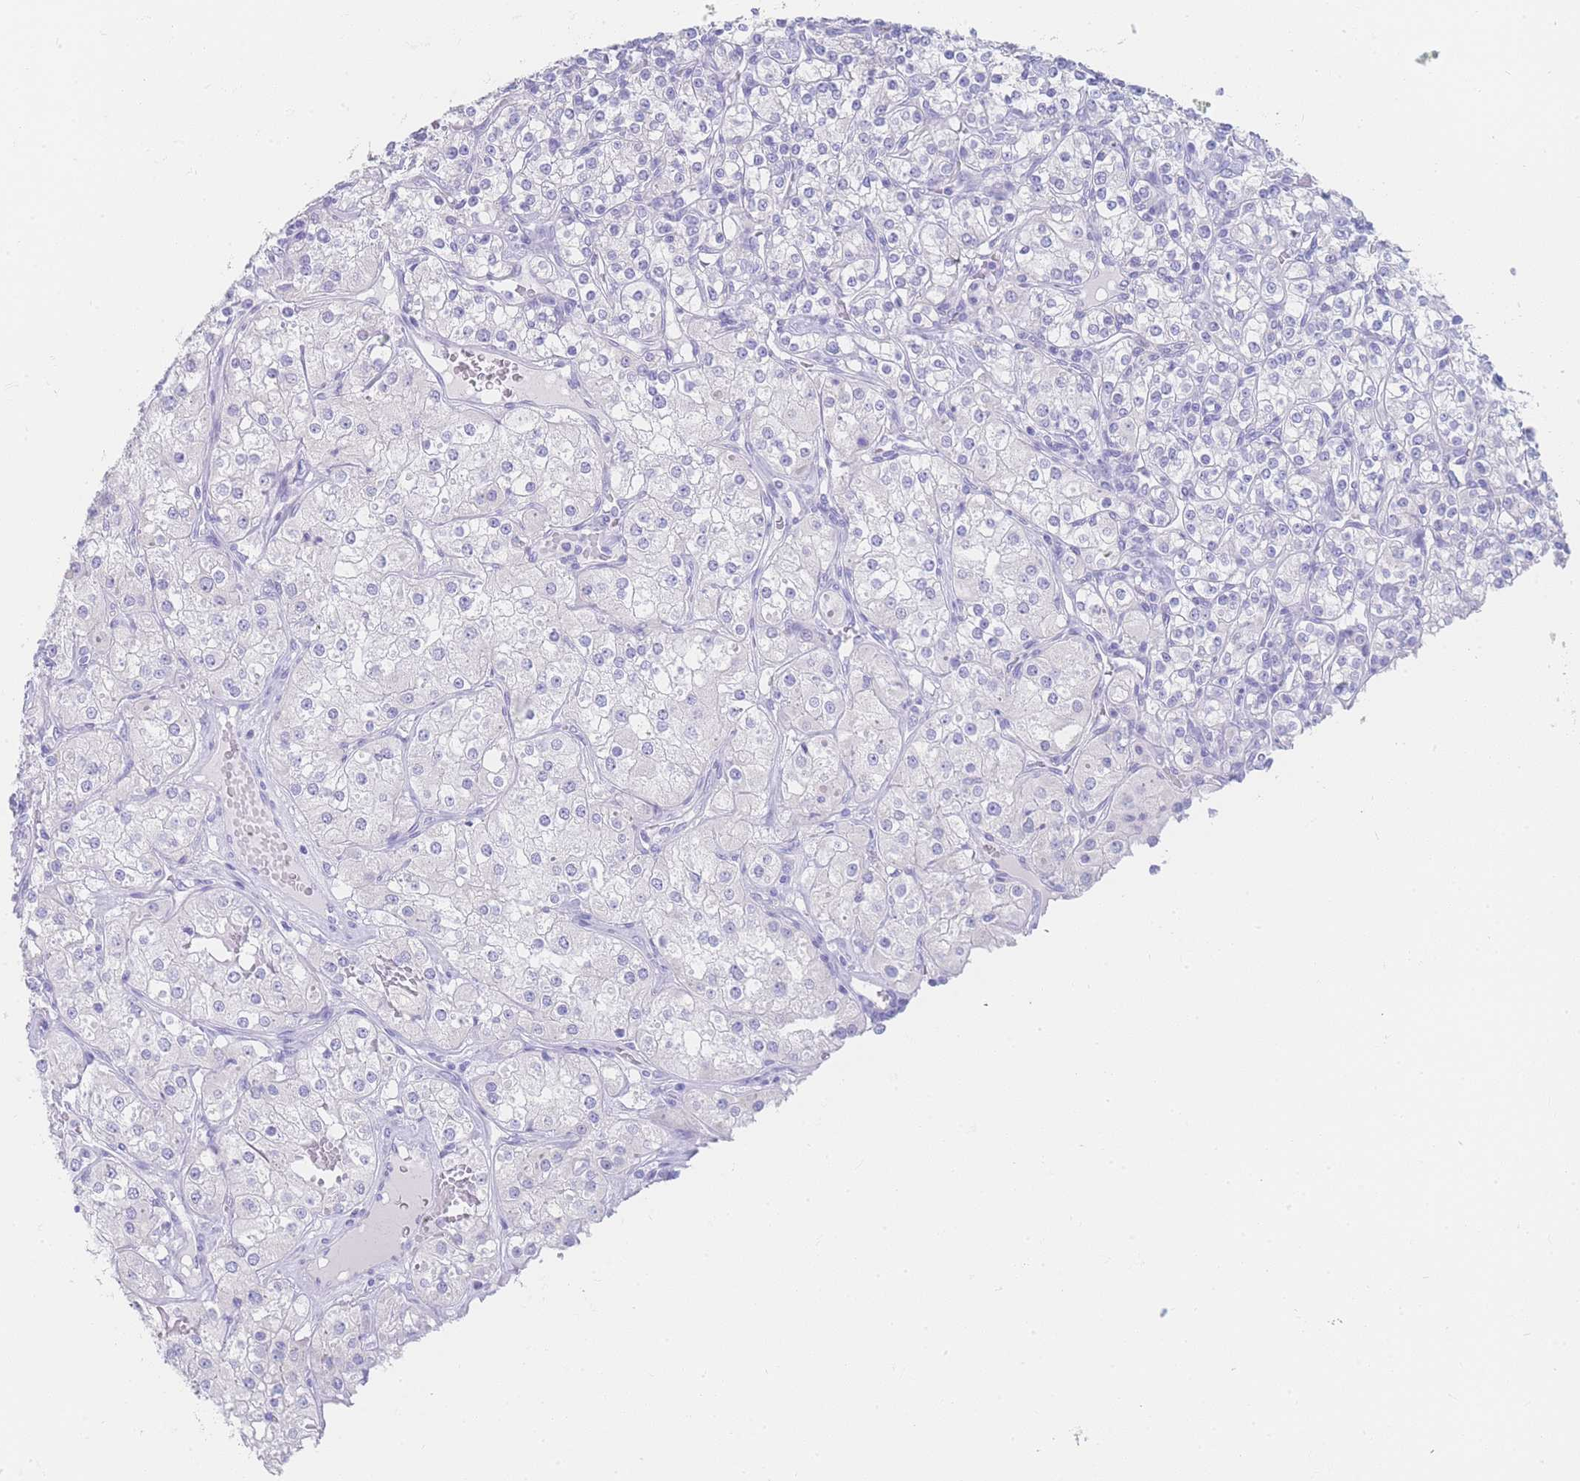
{"staining": {"intensity": "negative", "quantity": "none", "location": "none"}, "tissue": "renal cancer", "cell_type": "Tumor cells", "image_type": "cancer", "snomed": [{"axis": "morphology", "description": "Adenocarcinoma, NOS"}, {"axis": "topography", "description": "Kidney"}], "caption": "Immunohistochemistry image of renal cancer stained for a protein (brown), which reveals no staining in tumor cells.", "gene": "LZTFL1", "patient": {"sex": "male", "age": 77}}